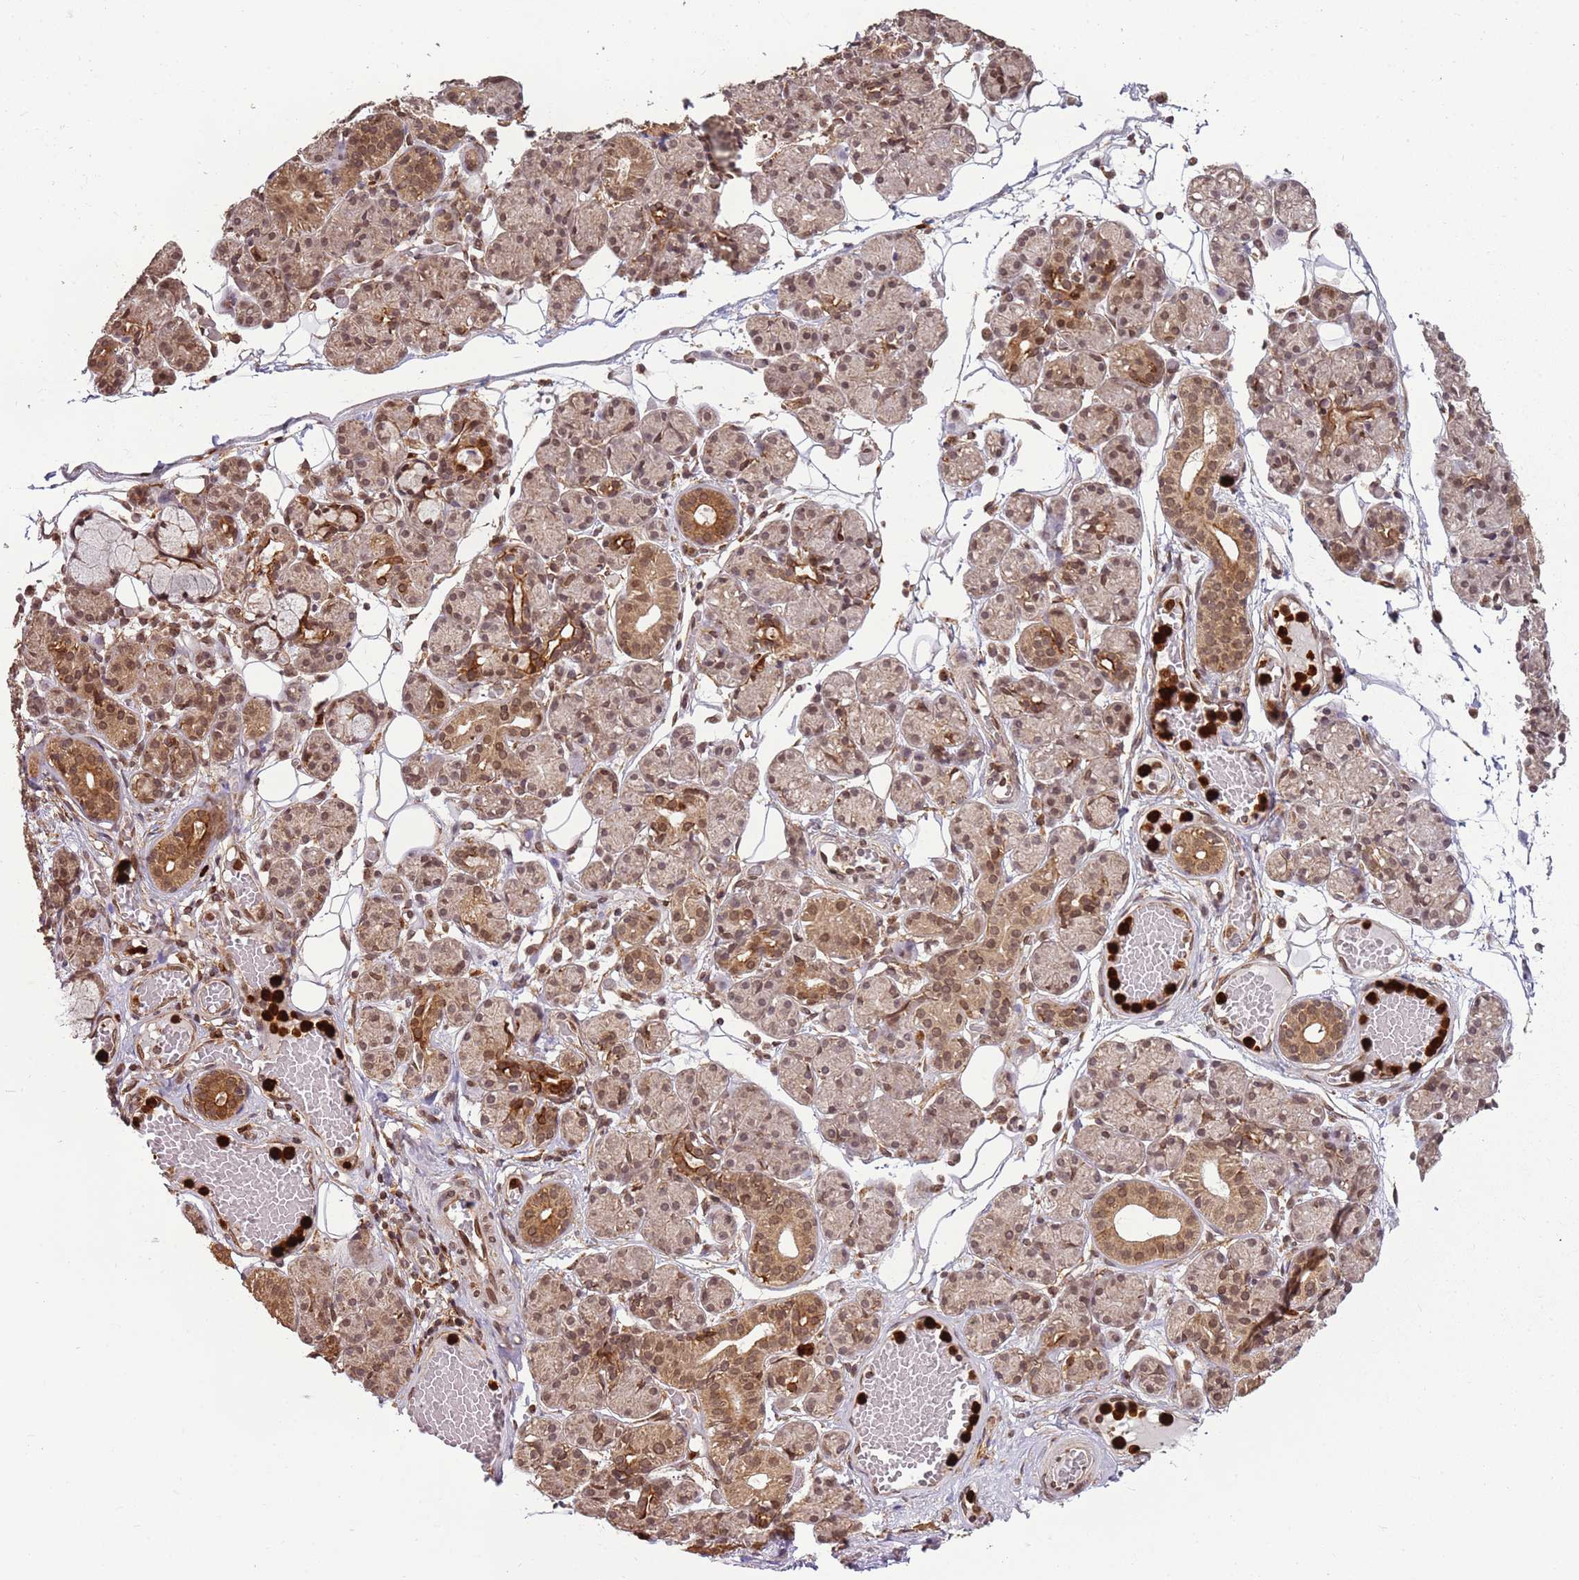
{"staining": {"intensity": "moderate", "quantity": ">75%", "location": "cytoplasmic/membranous,nuclear"}, "tissue": "salivary gland", "cell_type": "Glandular cells", "image_type": "normal", "snomed": [{"axis": "morphology", "description": "Normal tissue, NOS"}, {"axis": "topography", "description": "Salivary gland"}], "caption": "The histopathology image shows a brown stain indicating the presence of a protein in the cytoplasmic/membranous,nuclear of glandular cells in salivary gland. (Stains: DAB (3,3'-diaminobenzidine) in brown, nuclei in blue, Microscopy: brightfield microscopy at high magnification).", "gene": "CEP170", "patient": {"sex": "male", "age": 63}}